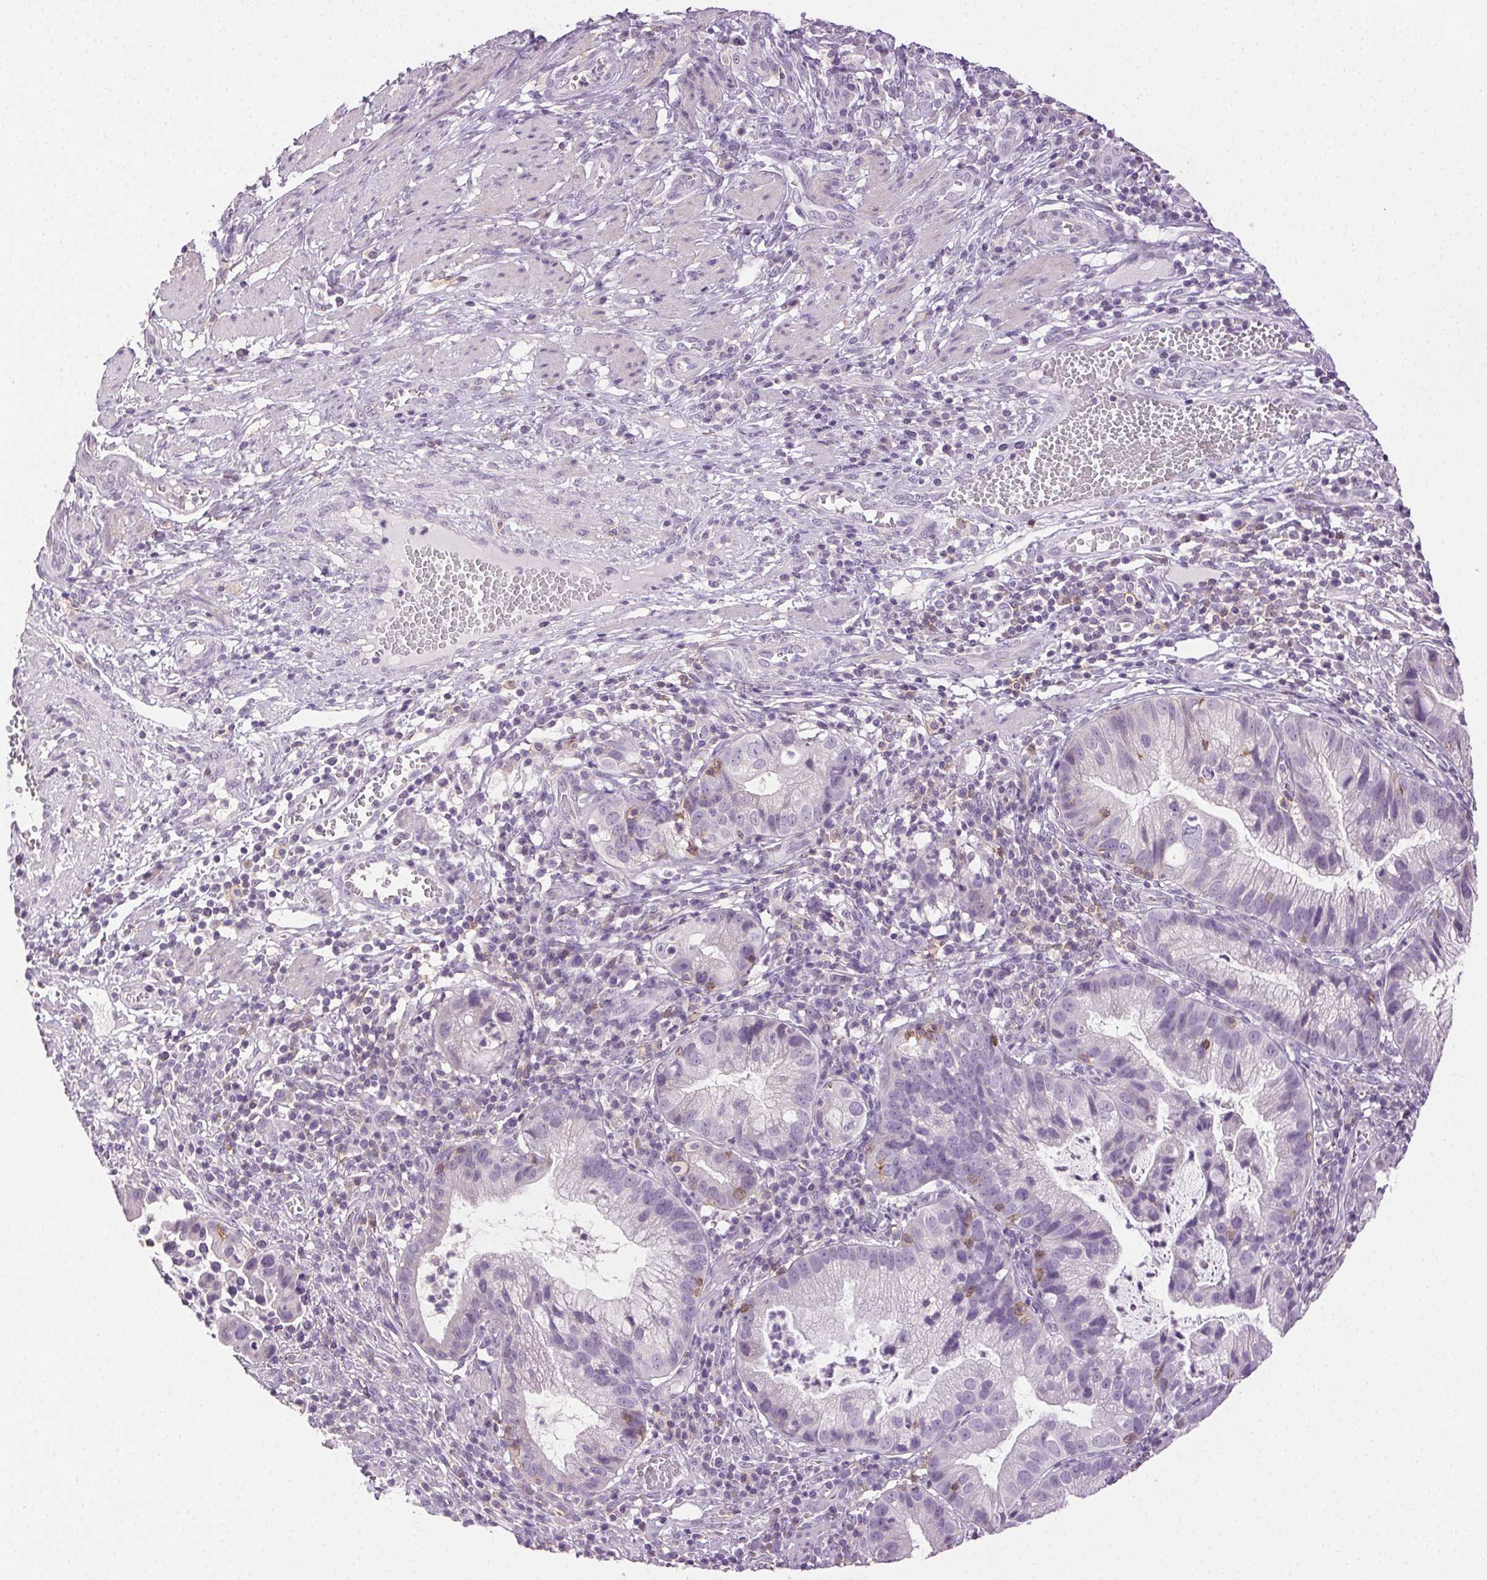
{"staining": {"intensity": "negative", "quantity": "none", "location": "none"}, "tissue": "cervical cancer", "cell_type": "Tumor cells", "image_type": "cancer", "snomed": [{"axis": "morphology", "description": "Adenocarcinoma, NOS"}, {"axis": "topography", "description": "Cervix"}], "caption": "An image of cervical adenocarcinoma stained for a protein reveals no brown staining in tumor cells. (Immunohistochemistry, brightfield microscopy, high magnification).", "gene": "AKAP5", "patient": {"sex": "female", "age": 34}}